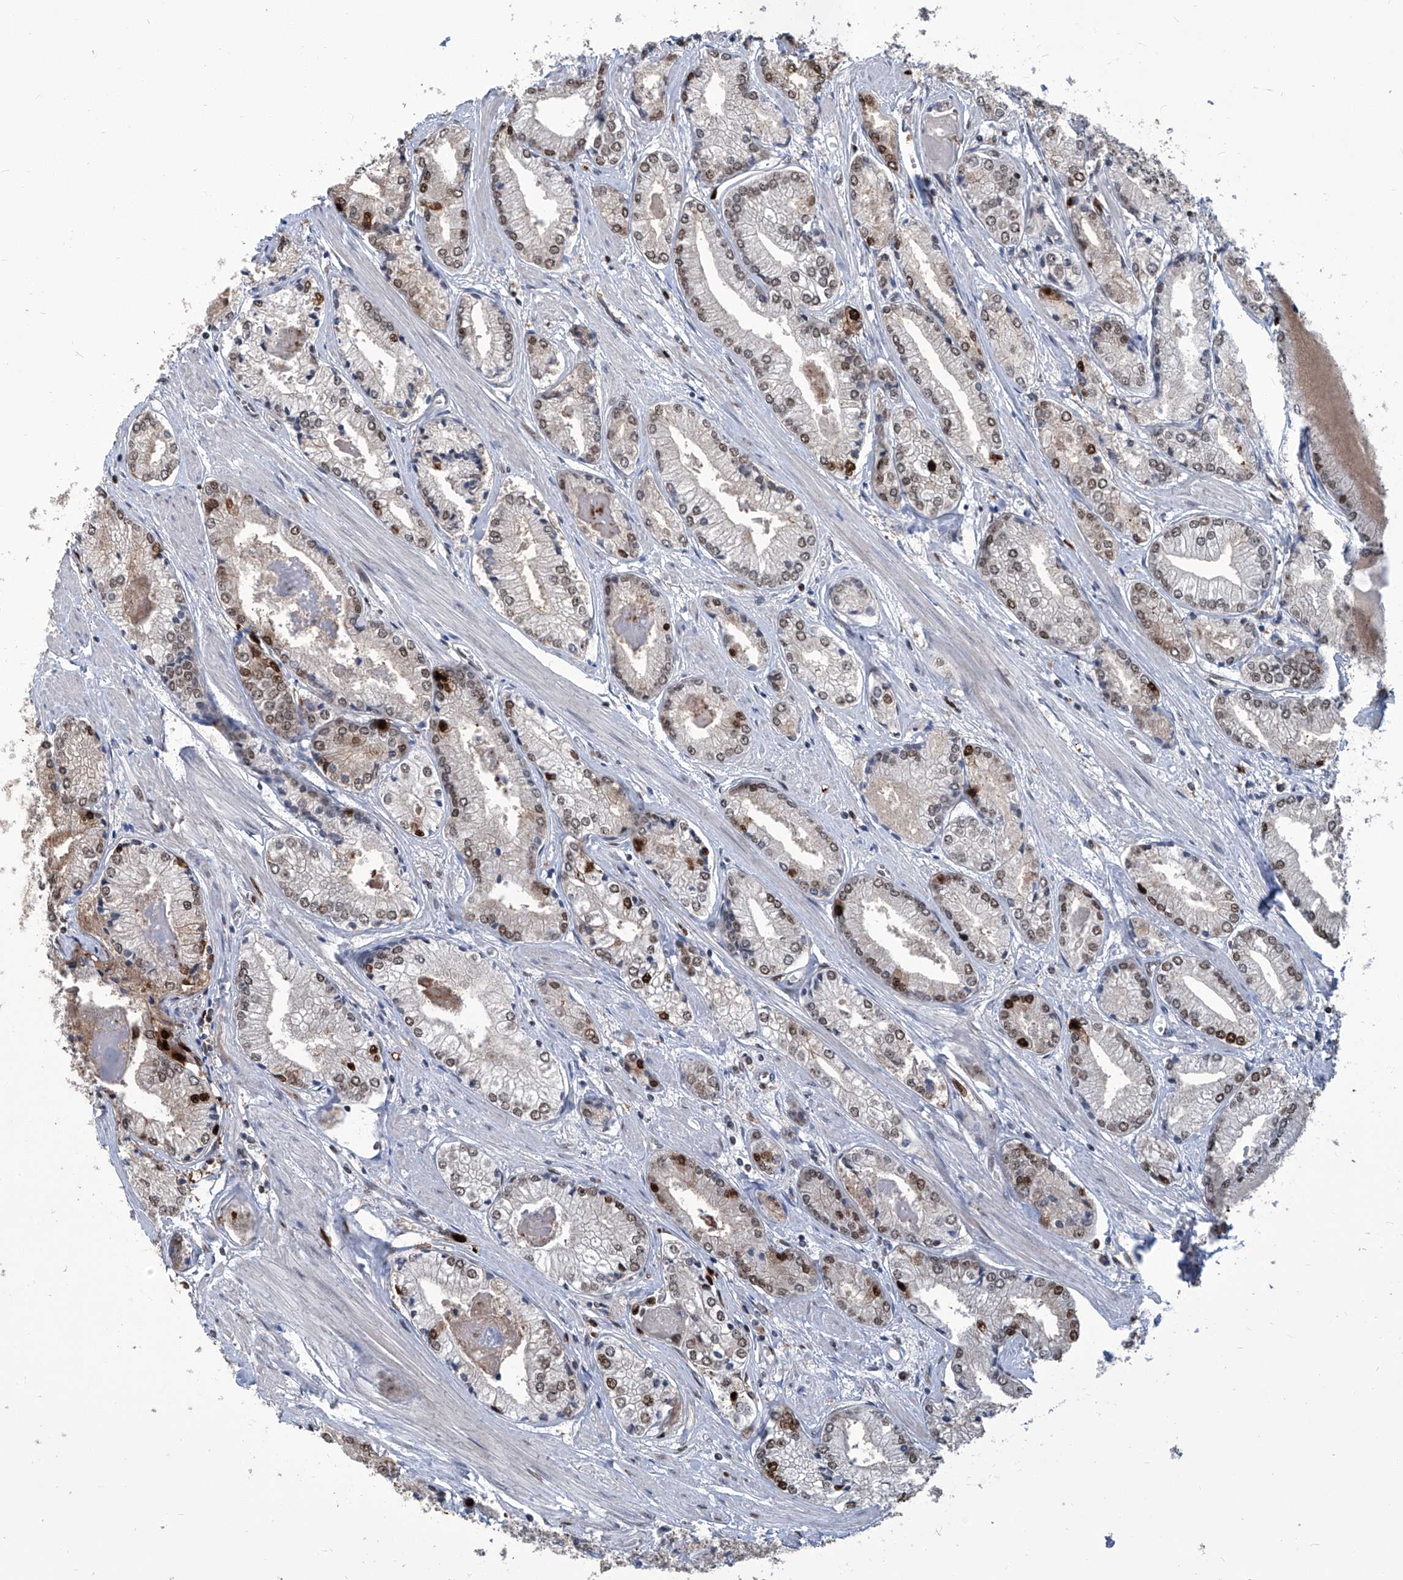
{"staining": {"intensity": "strong", "quantity": "<25%", "location": "nuclear"}, "tissue": "prostate cancer", "cell_type": "Tumor cells", "image_type": "cancer", "snomed": [{"axis": "morphology", "description": "Adenocarcinoma, Low grade"}, {"axis": "topography", "description": "Prostate"}], "caption": "DAB immunohistochemical staining of human low-grade adenocarcinoma (prostate) exhibits strong nuclear protein staining in about <25% of tumor cells.", "gene": "PCNA", "patient": {"sex": "male", "age": 60}}